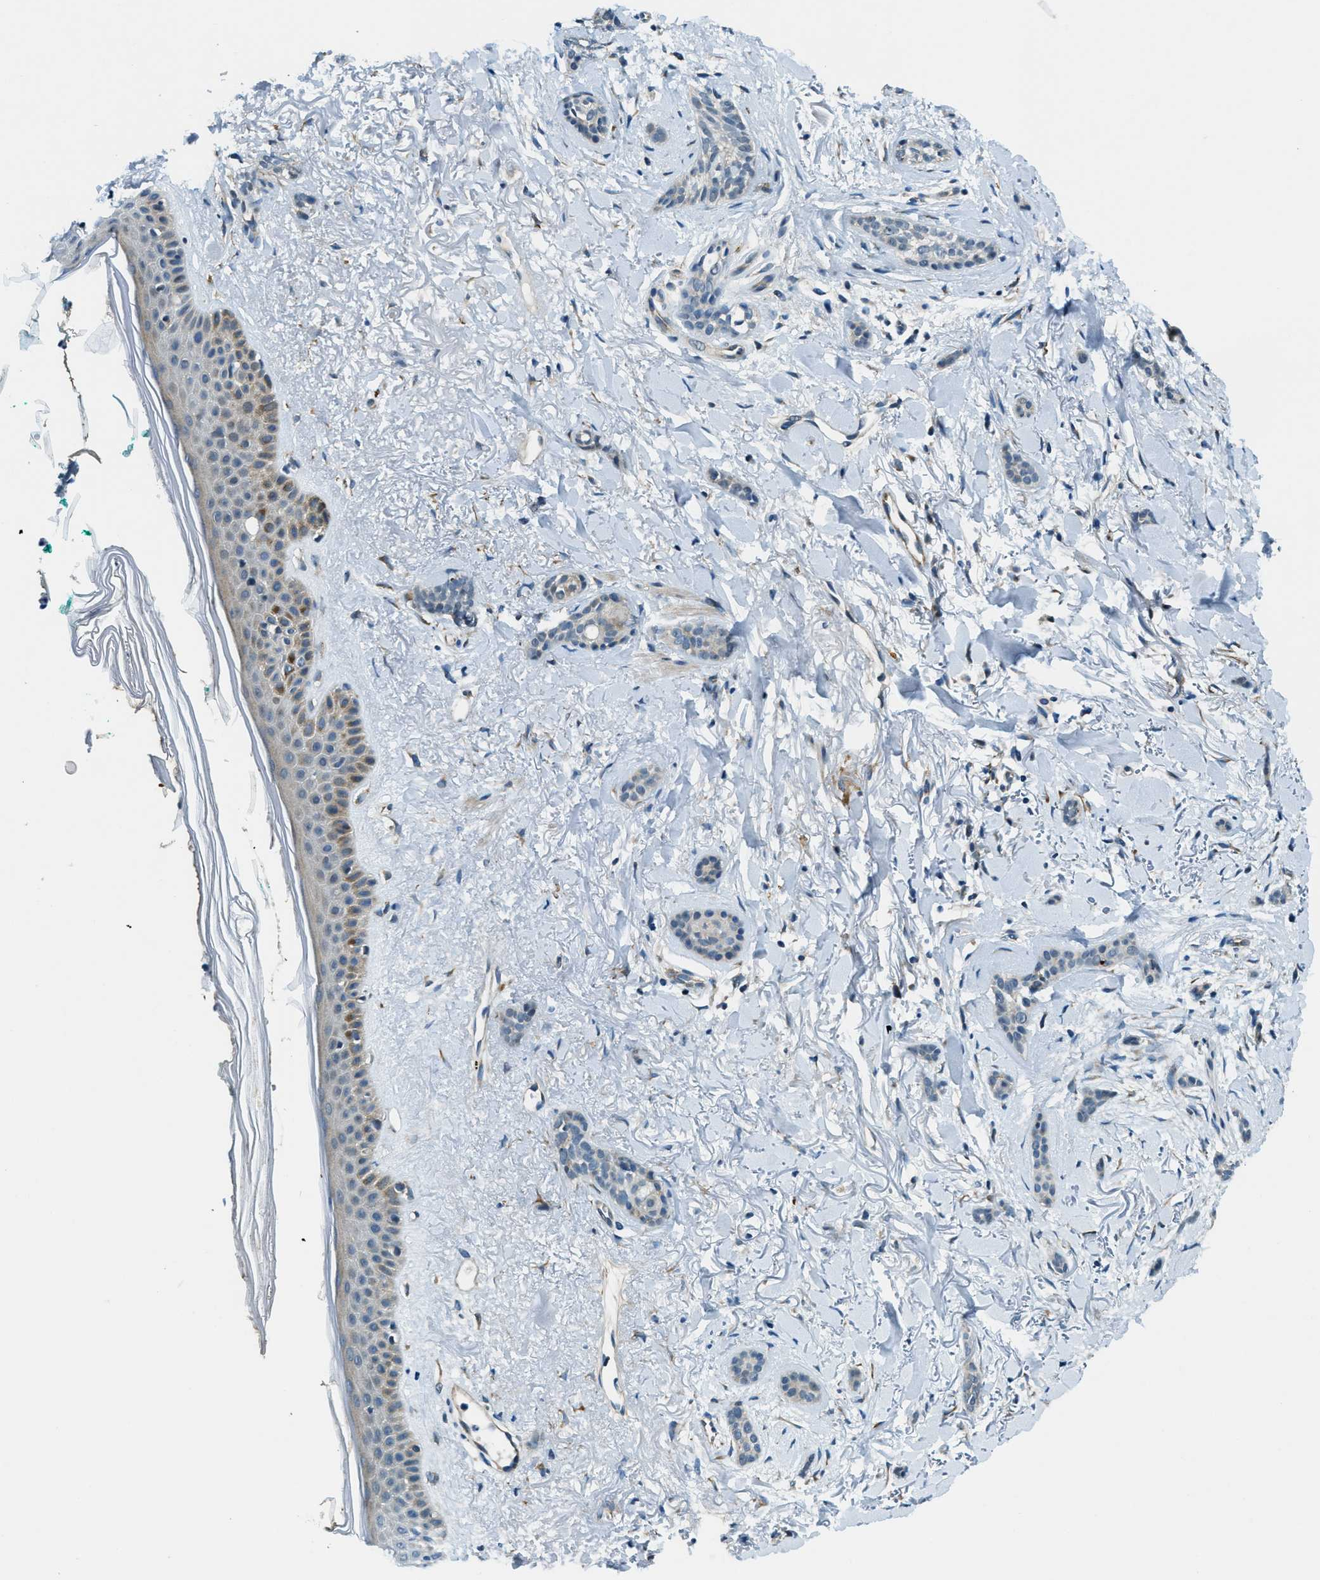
{"staining": {"intensity": "negative", "quantity": "none", "location": "none"}, "tissue": "skin cancer", "cell_type": "Tumor cells", "image_type": "cancer", "snomed": [{"axis": "morphology", "description": "Basal cell carcinoma"}, {"axis": "morphology", "description": "Adnexal tumor, benign"}, {"axis": "topography", "description": "Skin"}], "caption": "An immunohistochemistry photomicrograph of basal cell carcinoma (skin) is shown. There is no staining in tumor cells of basal cell carcinoma (skin). Nuclei are stained in blue.", "gene": "GINM1", "patient": {"sex": "female", "age": 42}}